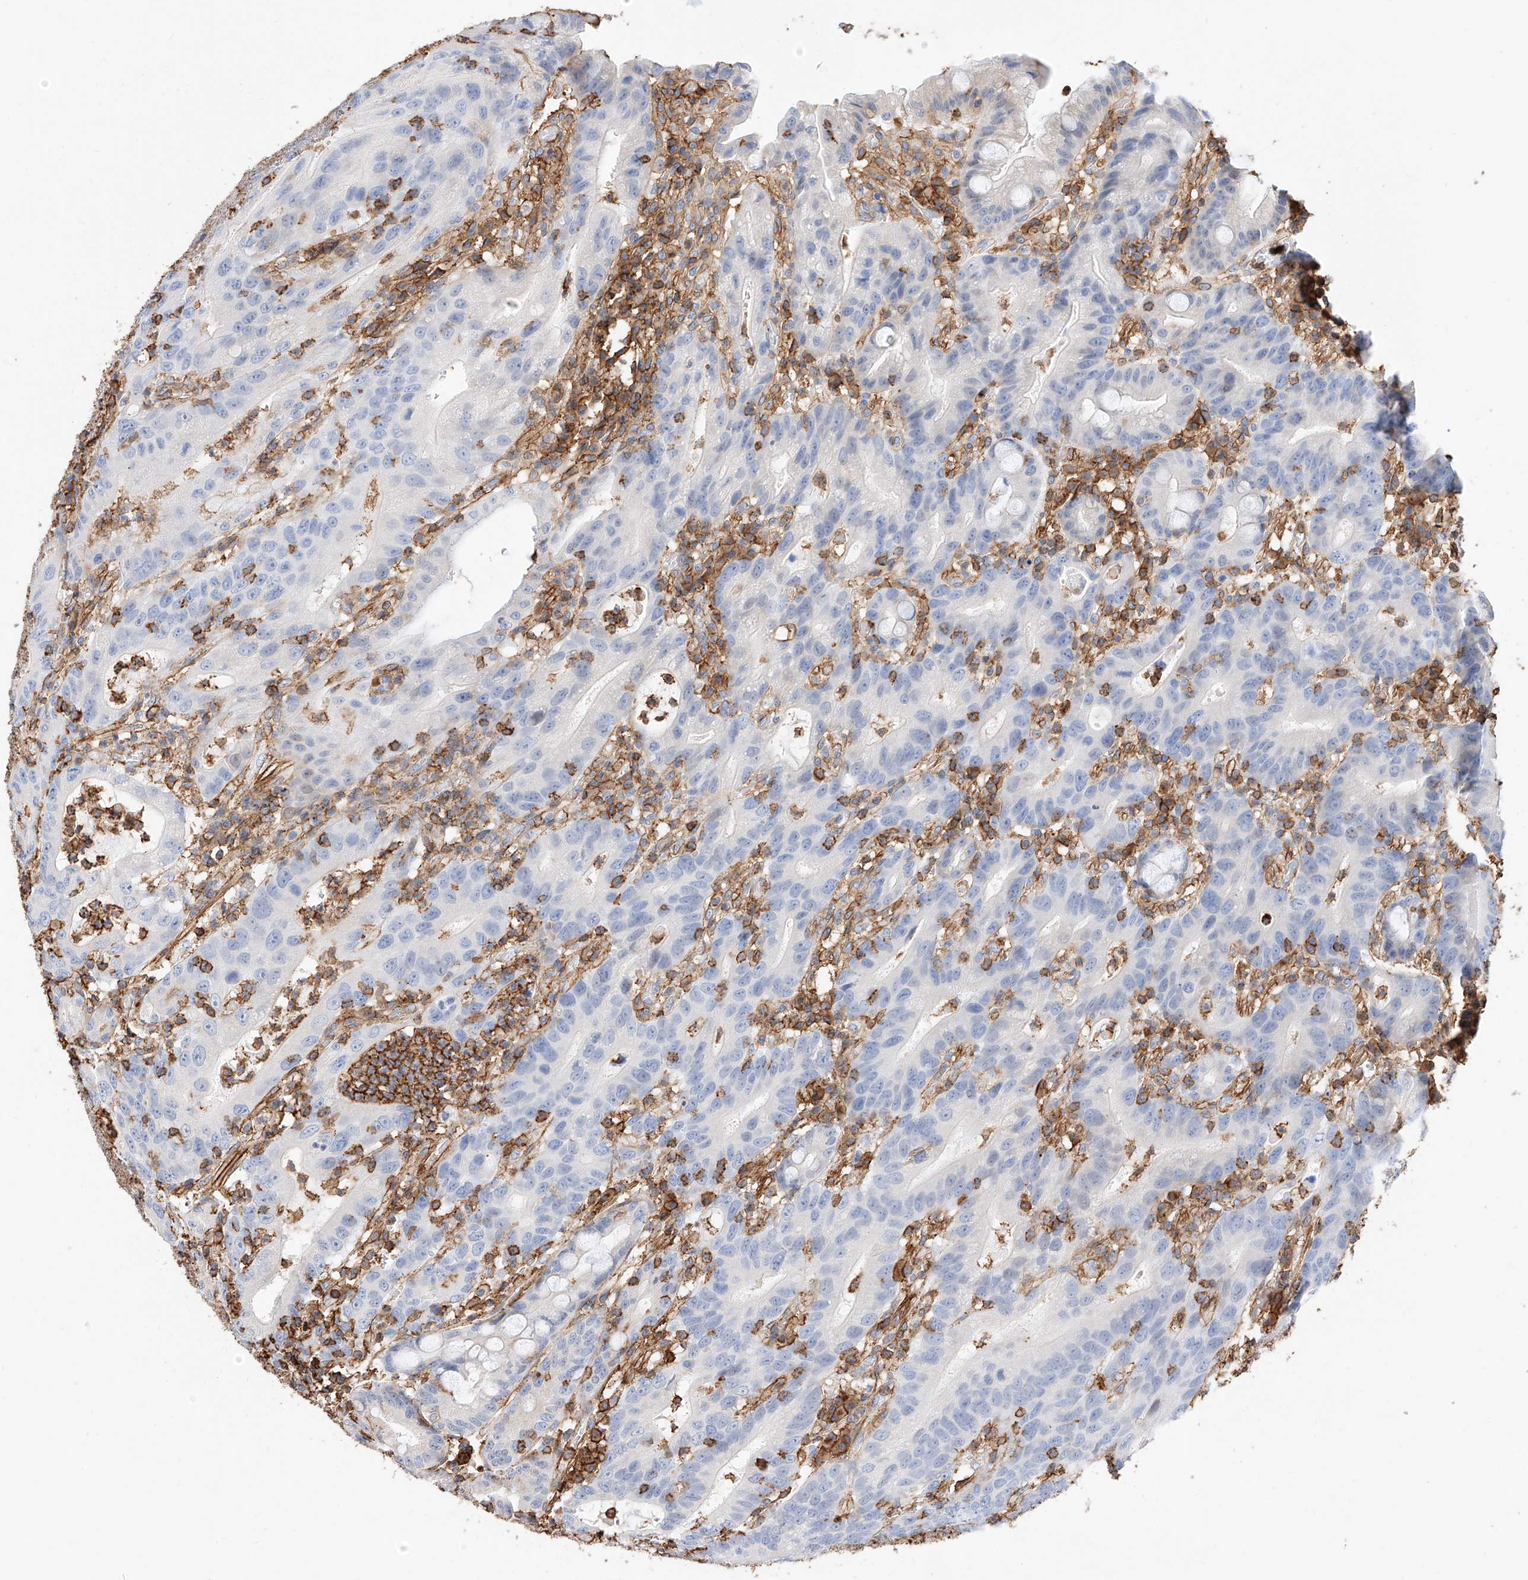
{"staining": {"intensity": "negative", "quantity": "none", "location": "none"}, "tissue": "stomach", "cell_type": "Glandular cells", "image_type": "normal", "snomed": [{"axis": "morphology", "description": "Normal tissue, NOS"}, {"axis": "topography", "description": "Stomach"}], "caption": "The photomicrograph demonstrates no staining of glandular cells in benign stomach. (Brightfield microscopy of DAB IHC at high magnification).", "gene": "WFS1", "patient": {"sex": "male", "age": 57}}